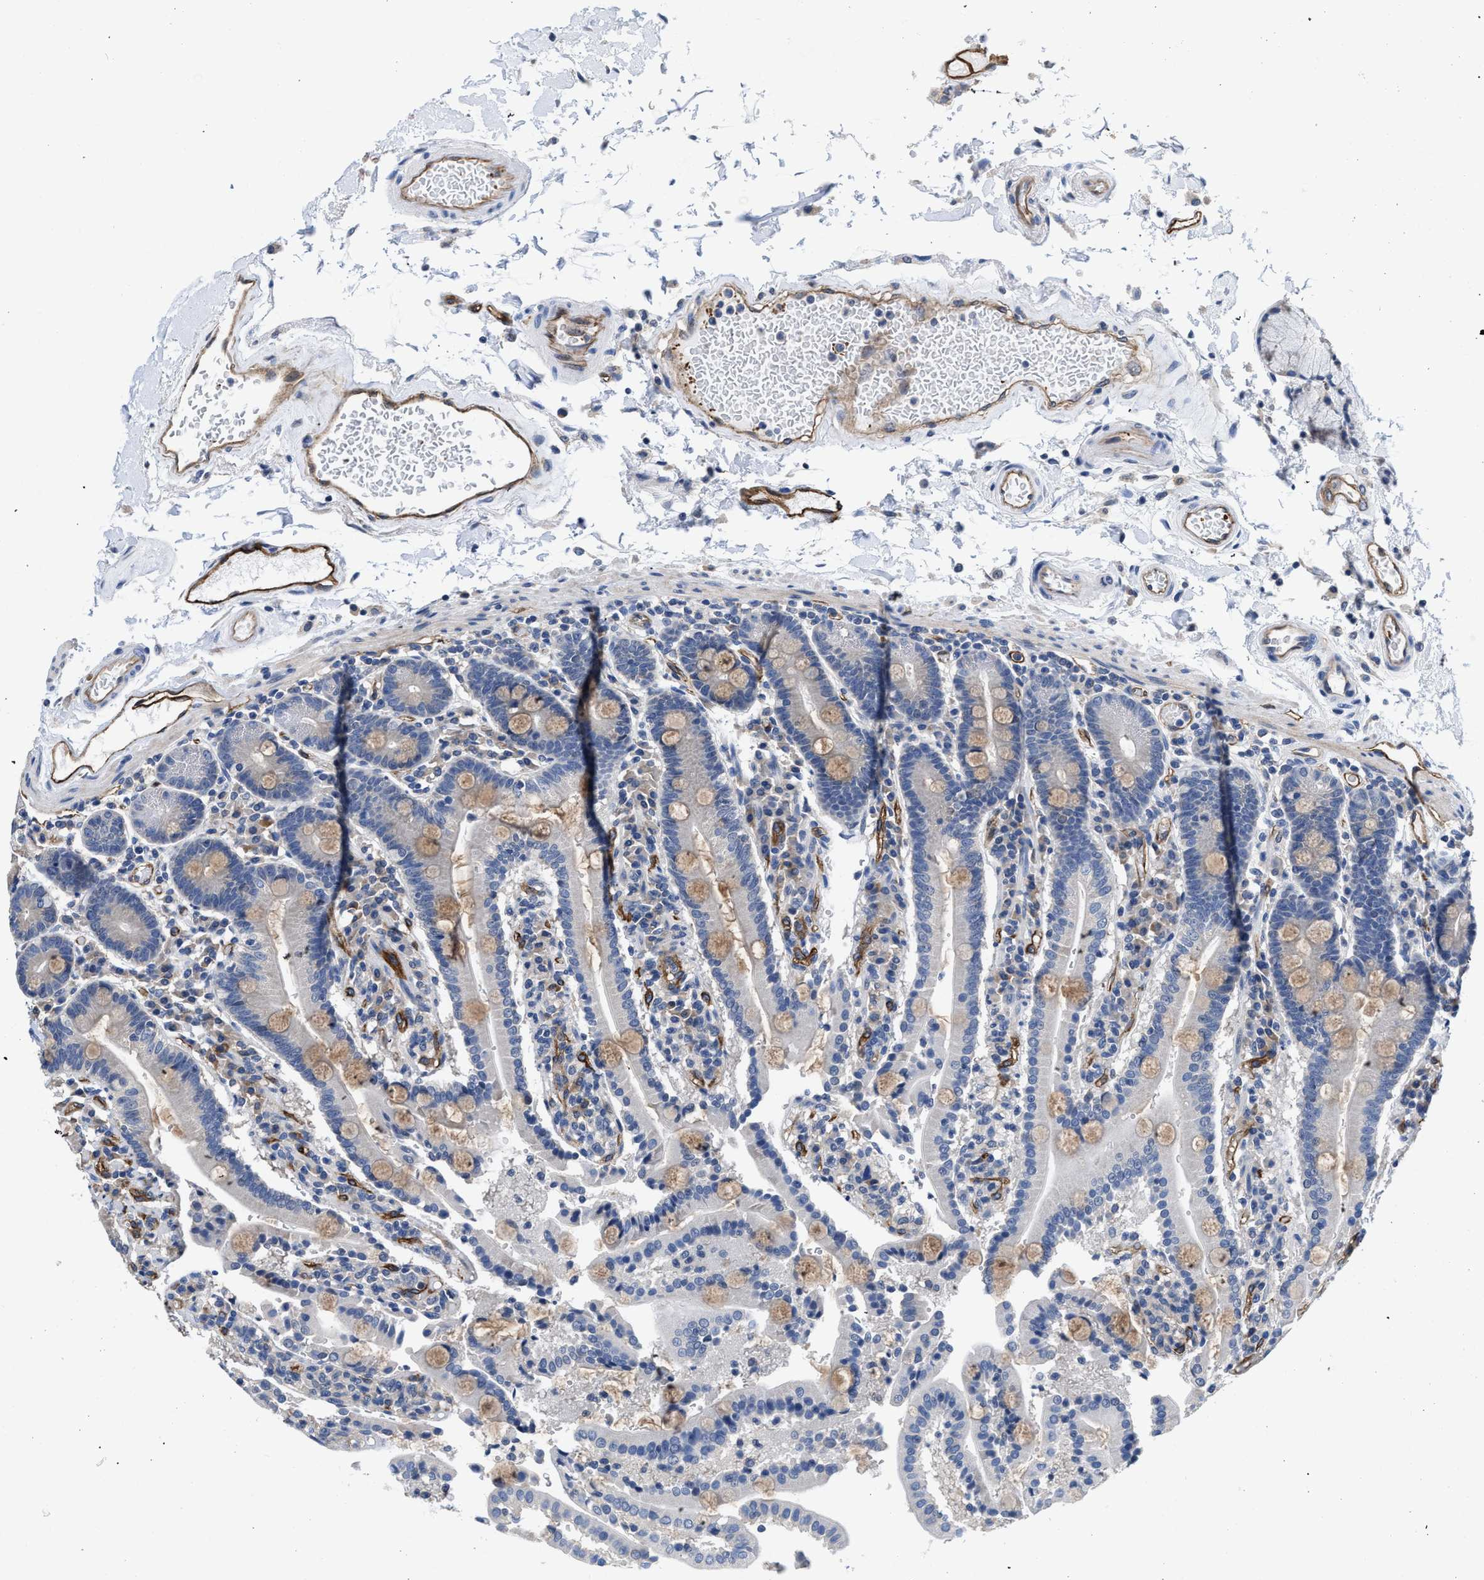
{"staining": {"intensity": "weak", "quantity": "25%-75%", "location": "cytoplasmic/membranous"}, "tissue": "duodenum", "cell_type": "Glandular cells", "image_type": "normal", "snomed": [{"axis": "morphology", "description": "Normal tissue, NOS"}, {"axis": "topography", "description": "Small intestine, NOS"}], "caption": "Immunohistochemical staining of unremarkable human duodenum displays 25%-75% levels of weak cytoplasmic/membranous protein staining in approximately 25%-75% of glandular cells.", "gene": "C22orf42", "patient": {"sex": "female", "age": 71}}